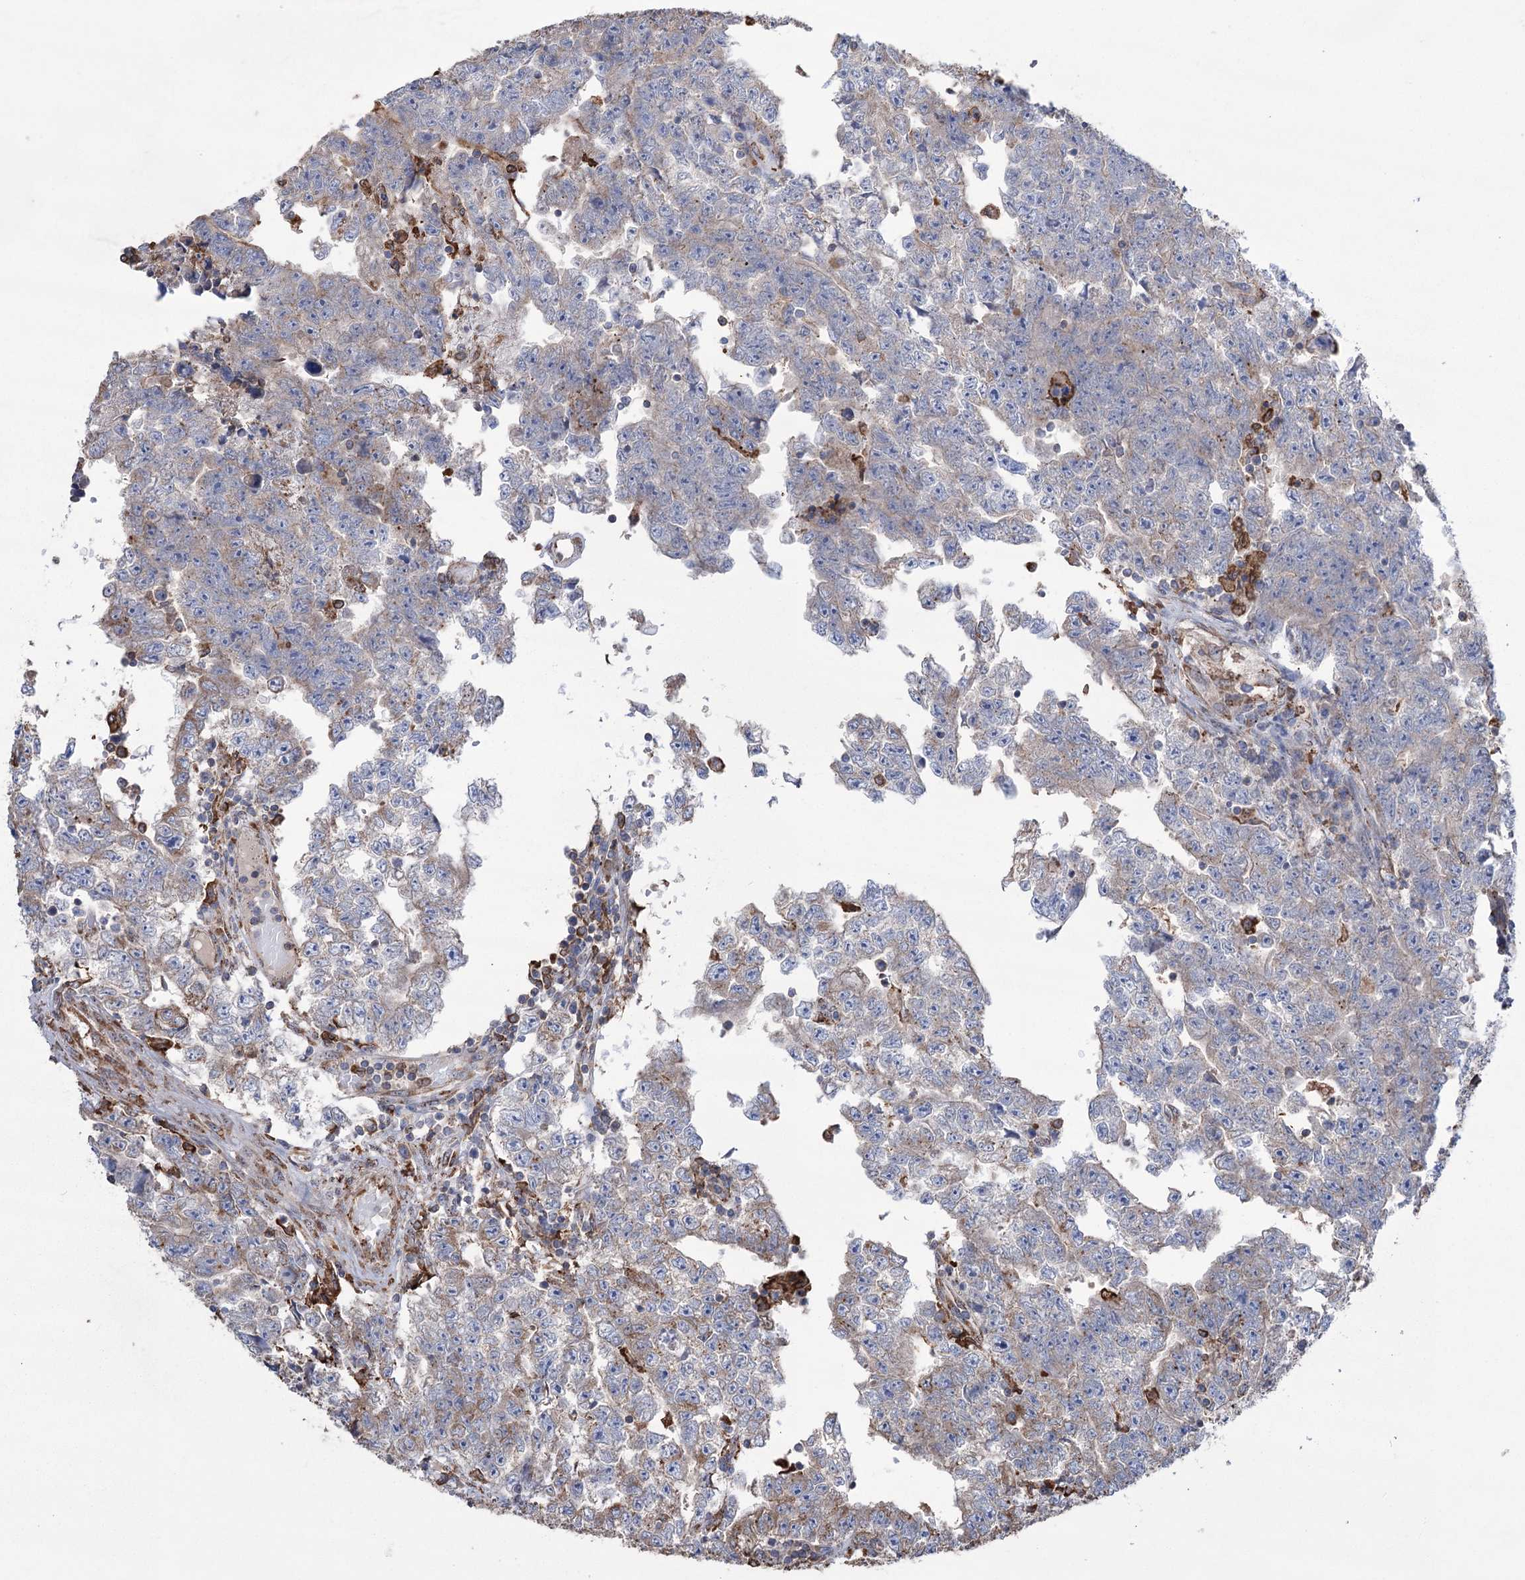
{"staining": {"intensity": "weak", "quantity": "<25%", "location": "cytoplasmic/membranous"}, "tissue": "testis cancer", "cell_type": "Tumor cells", "image_type": "cancer", "snomed": [{"axis": "morphology", "description": "Carcinoma, Embryonal, NOS"}, {"axis": "topography", "description": "Testis"}], "caption": "The histopathology image shows no staining of tumor cells in testis embryonal carcinoma.", "gene": "TRIM71", "patient": {"sex": "male", "age": 25}}